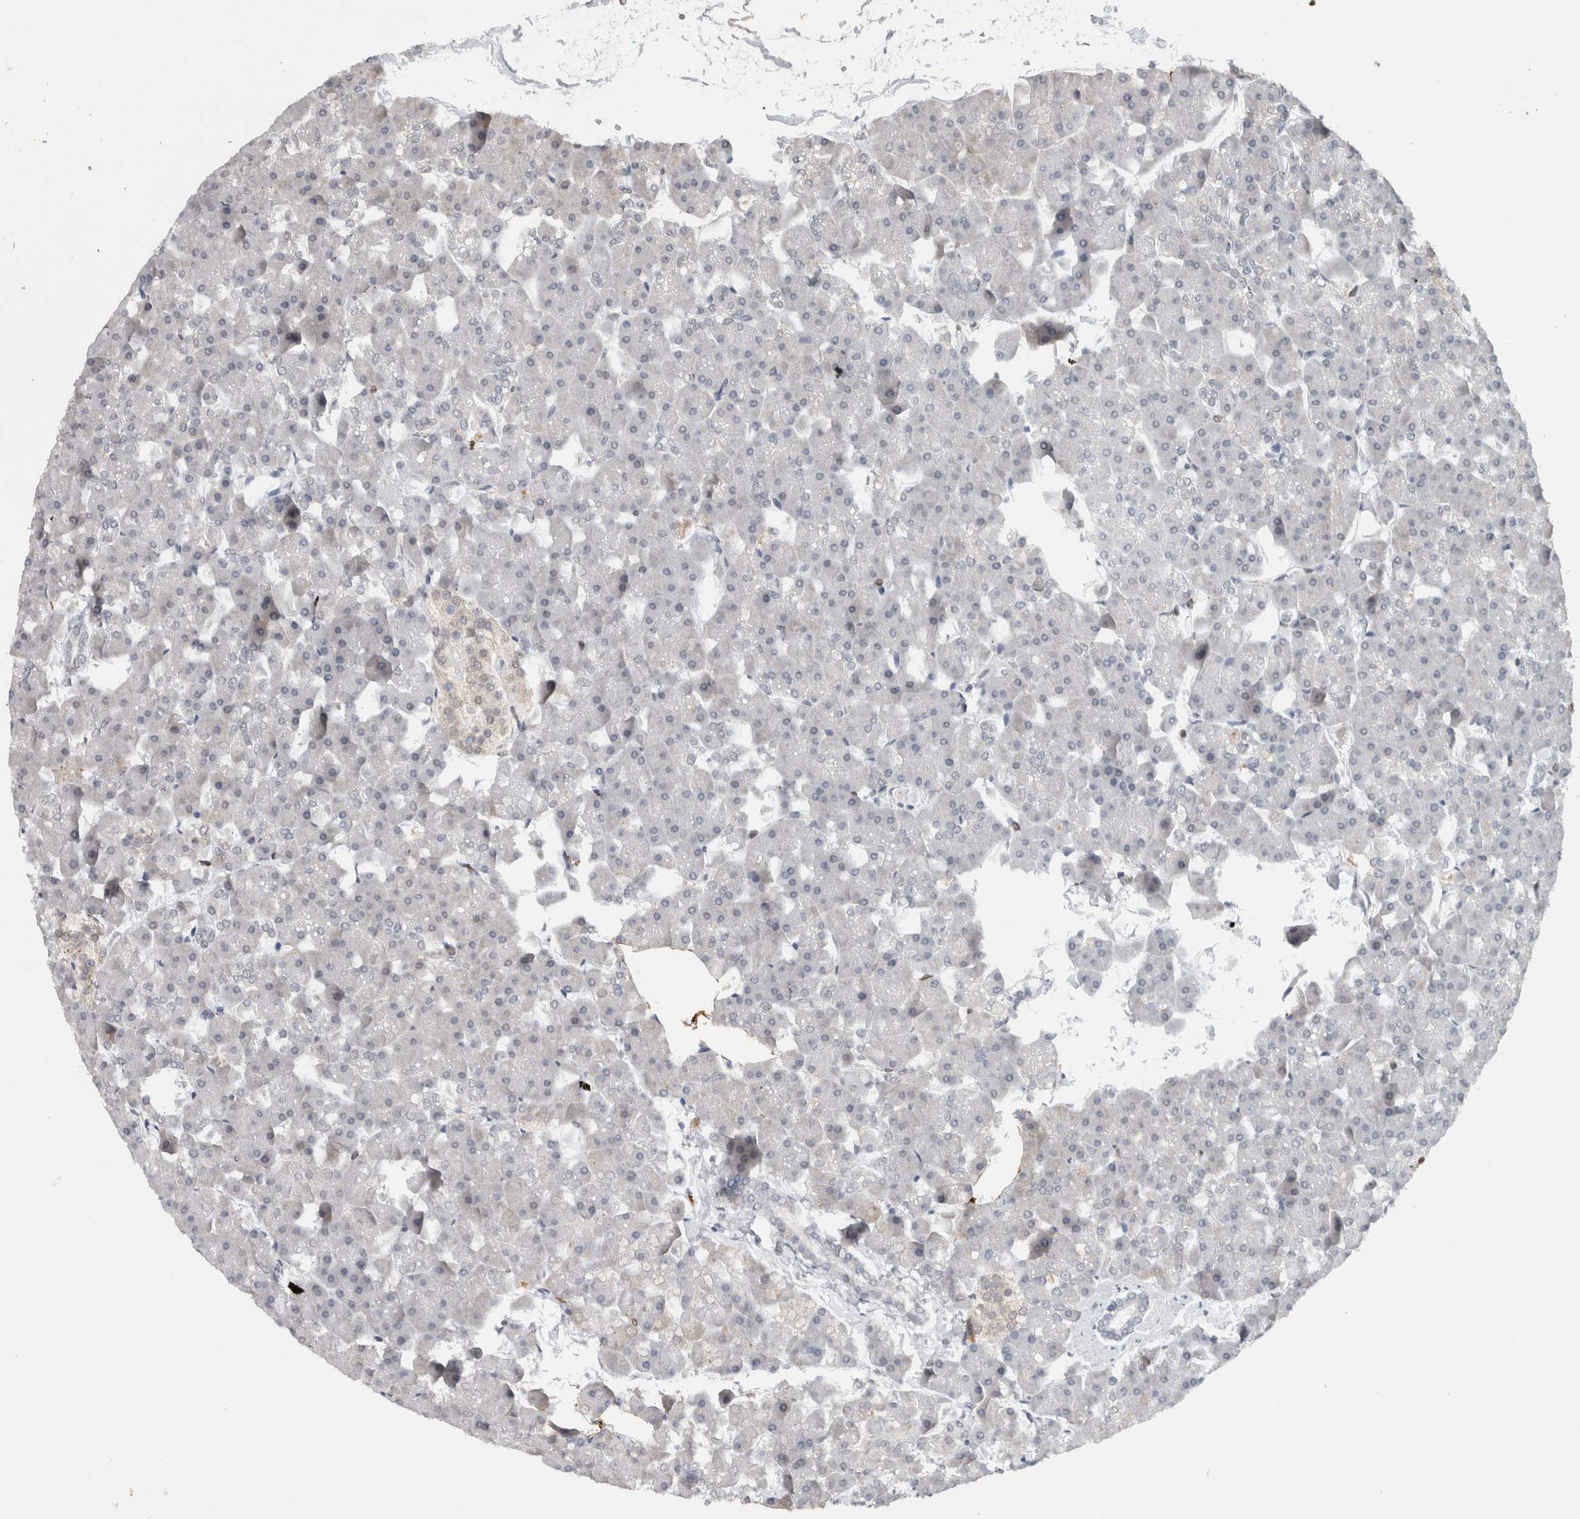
{"staining": {"intensity": "negative", "quantity": "none", "location": "none"}, "tissue": "pancreas", "cell_type": "Exocrine glandular cells", "image_type": "normal", "snomed": [{"axis": "morphology", "description": "Normal tissue, NOS"}, {"axis": "topography", "description": "Pancreas"}], "caption": "The IHC photomicrograph has no significant staining in exocrine glandular cells of pancreas.", "gene": "PRXL2A", "patient": {"sex": "male", "age": 35}}